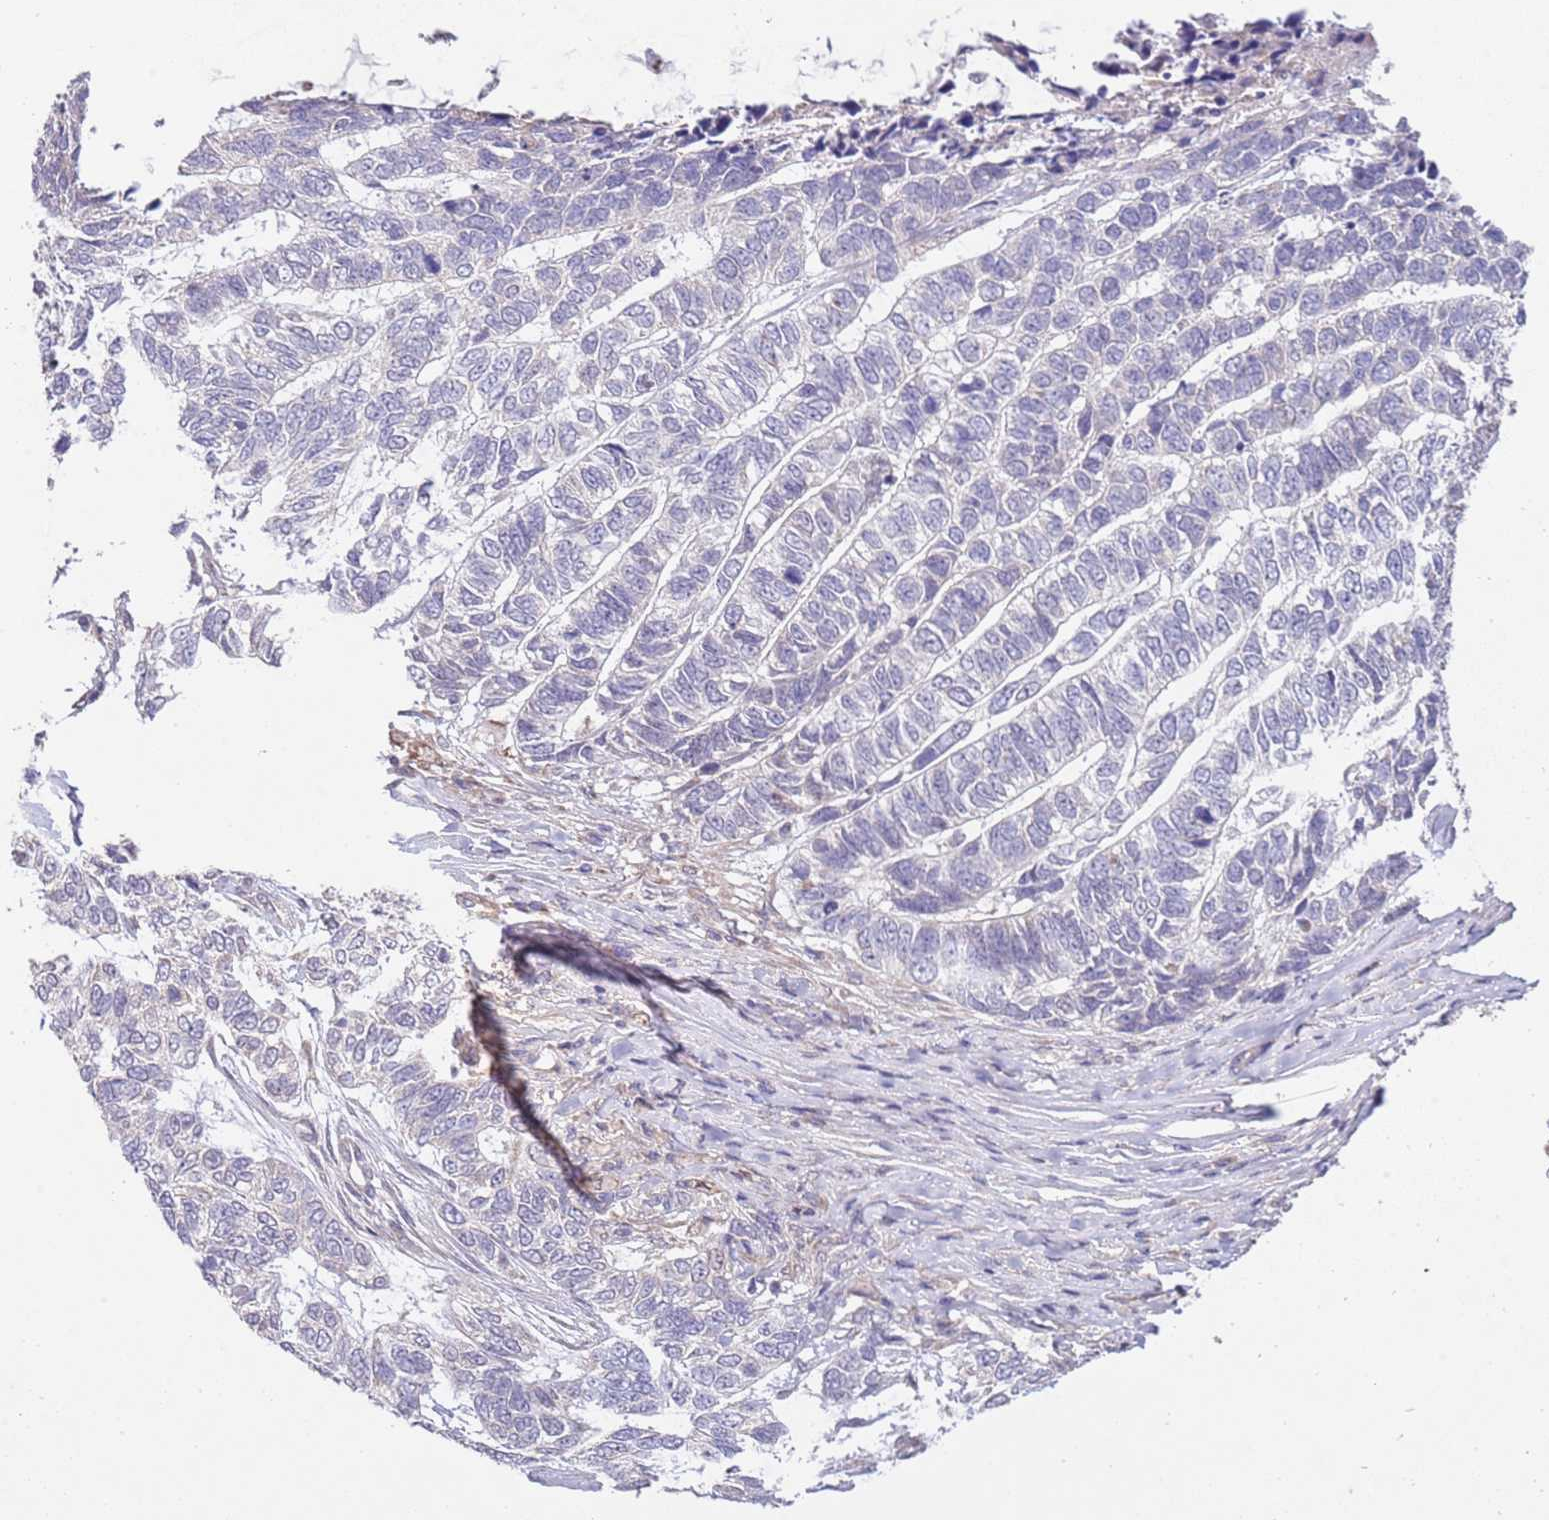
{"staining": {"intensity": "negative", "quantity": "none", "location": "none"}, "tissue": "skin cancer", "cell_type": "Tumor cells", "image_type": "cancer", "snomed": [{"axis": "morphology", "description": "Basal cell carcinoma"}, {"axis": "topography", "description": "Skin"}], "caption": "Tumor cells show no significant expression in skin basal cell carcinoma.", "gene": "IVD", "patient": {"sex": "female", "age": 65}}